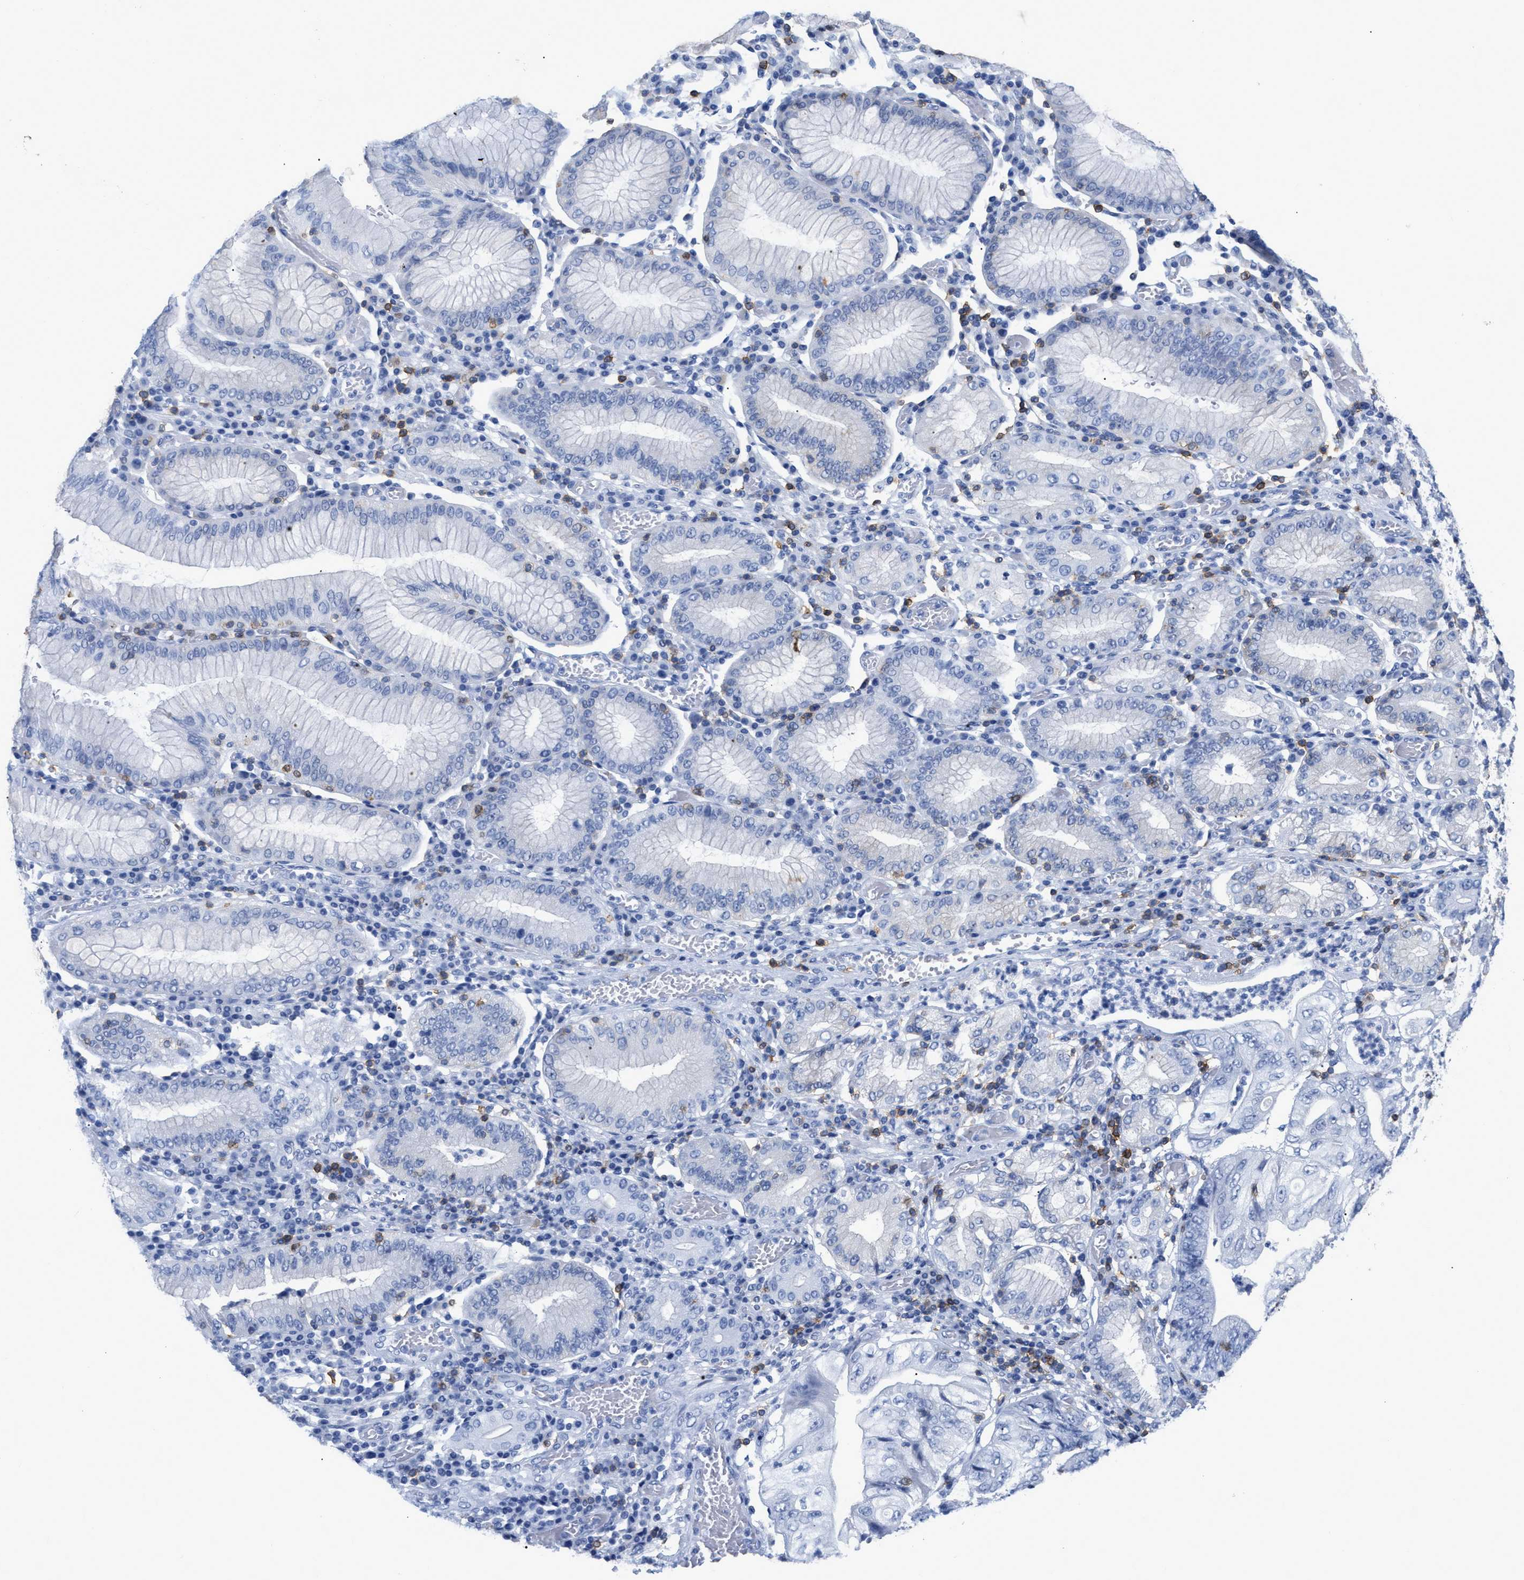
{"staining": {"intensity": "negative", "quantity": "none", "location": "none"}, "tissue": "stomach cancer", "cell_type": "Tumor cells", "image_type": "cancer", "snomed": [{"axis": "morphology", "description": "Adenocarcinoma, NOS"}, {"axis": "topography", "description": "Stomach"}], "caption": "Tumor cells are negative for brown protein staining in stomach cancer.", "gene": "CD5", "patient": {"sex": "female", "age": 73}}